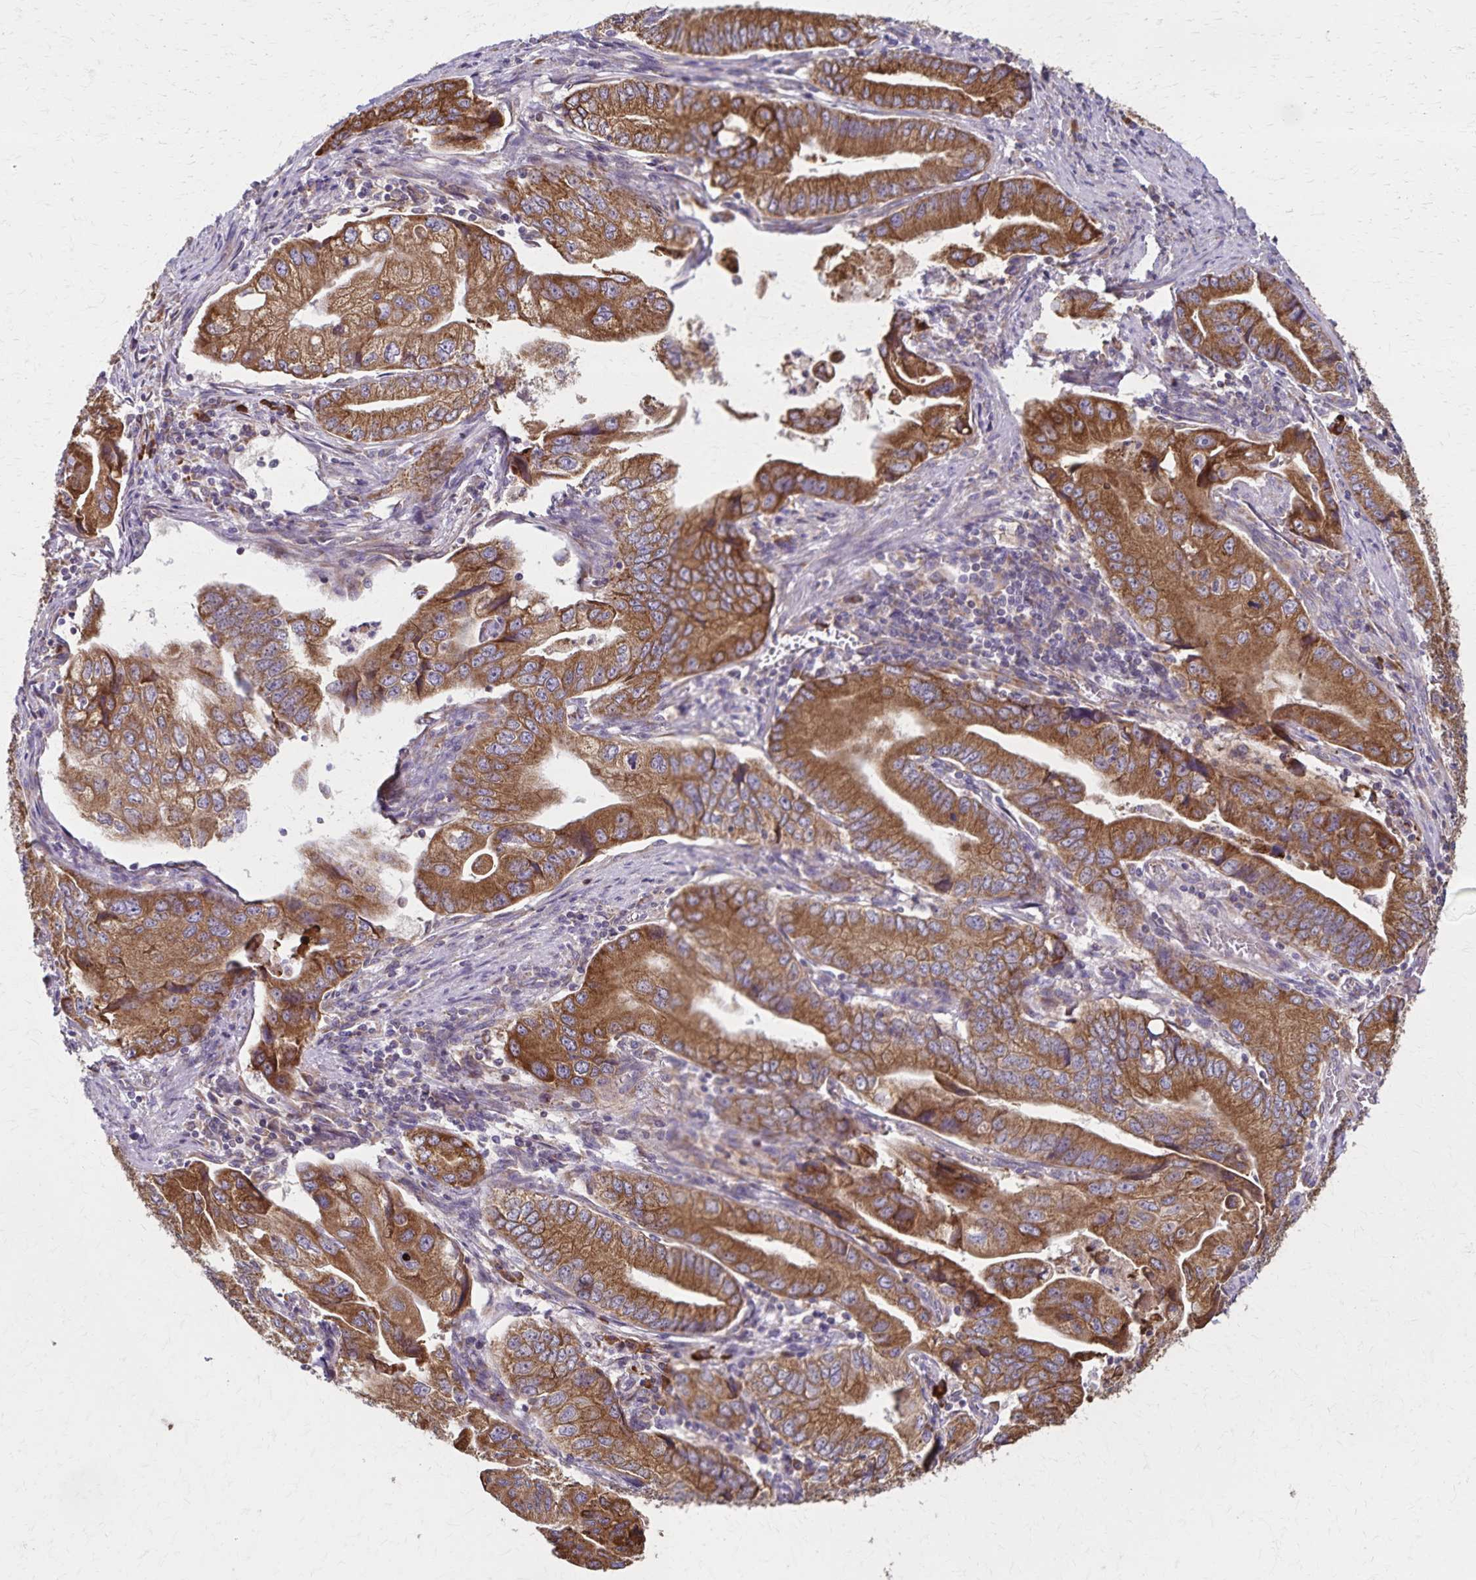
{"staining": {"intensity": "strong", "quantity": ">75%", "location": "cytoplasmic/membranous"}, "tissue": "stomach cancer", "cell_type": "Tumor cells", "image_type": "cancer", "snomed": [{"axis": "morphology", "description": "Adenocarcinoma, NOS"}, {"axis": "topography", "description": "Pancreas"}, {"axis": "topography", "description": "Stomach, upper"}], "caption": "Immunohistochemistry (DAB (3,3'-diaminobenzidine)) staining of human stomach cancer (adenocarcinoma) shows strong cytoplasmic/membranous protein expression in approximately >75% of tumor cells.", "gene": "RNF10", "patient": {"sex": "male", "age": 77}}